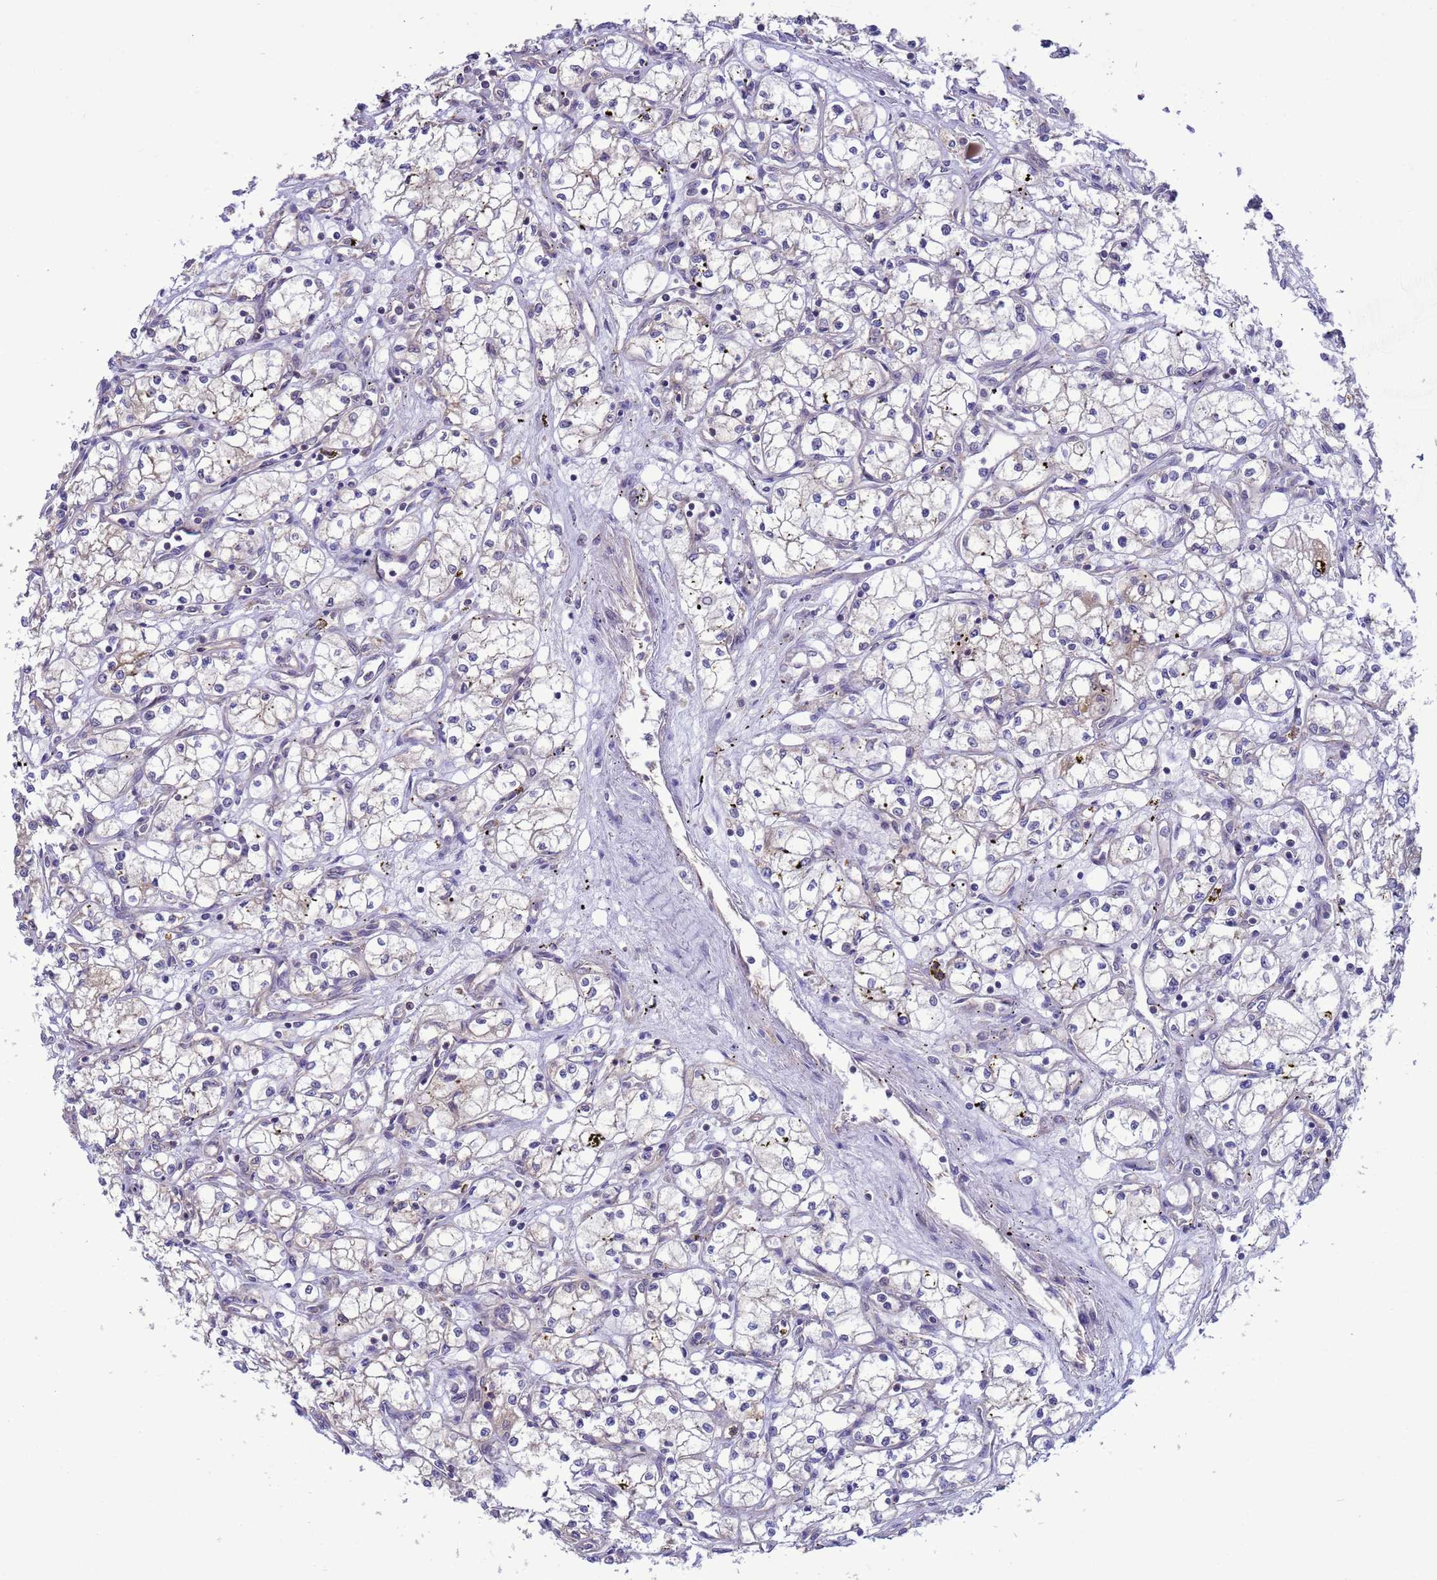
{"staining": {"intensity": "negative", "quantity": "none", "location": "none"}, "tissue": "renal cancer", "cell_type": "Tumor cells", "image_type": "cancer", "snomed": [{"axis": "morphology", "description": "Adenocarcinoma, NOS"}, {"axis": "topography", "description": "Kidney"}], "caption": "Immunohistochemistry (IHC) of human adenocarcinoma (renal) displays no positivity in tumor cells. (Brightfield microscopy of DAB immunohistochemistry at high magnification).", "gene": "GJA10", "patient": {"sex": "male", "age": 59}}